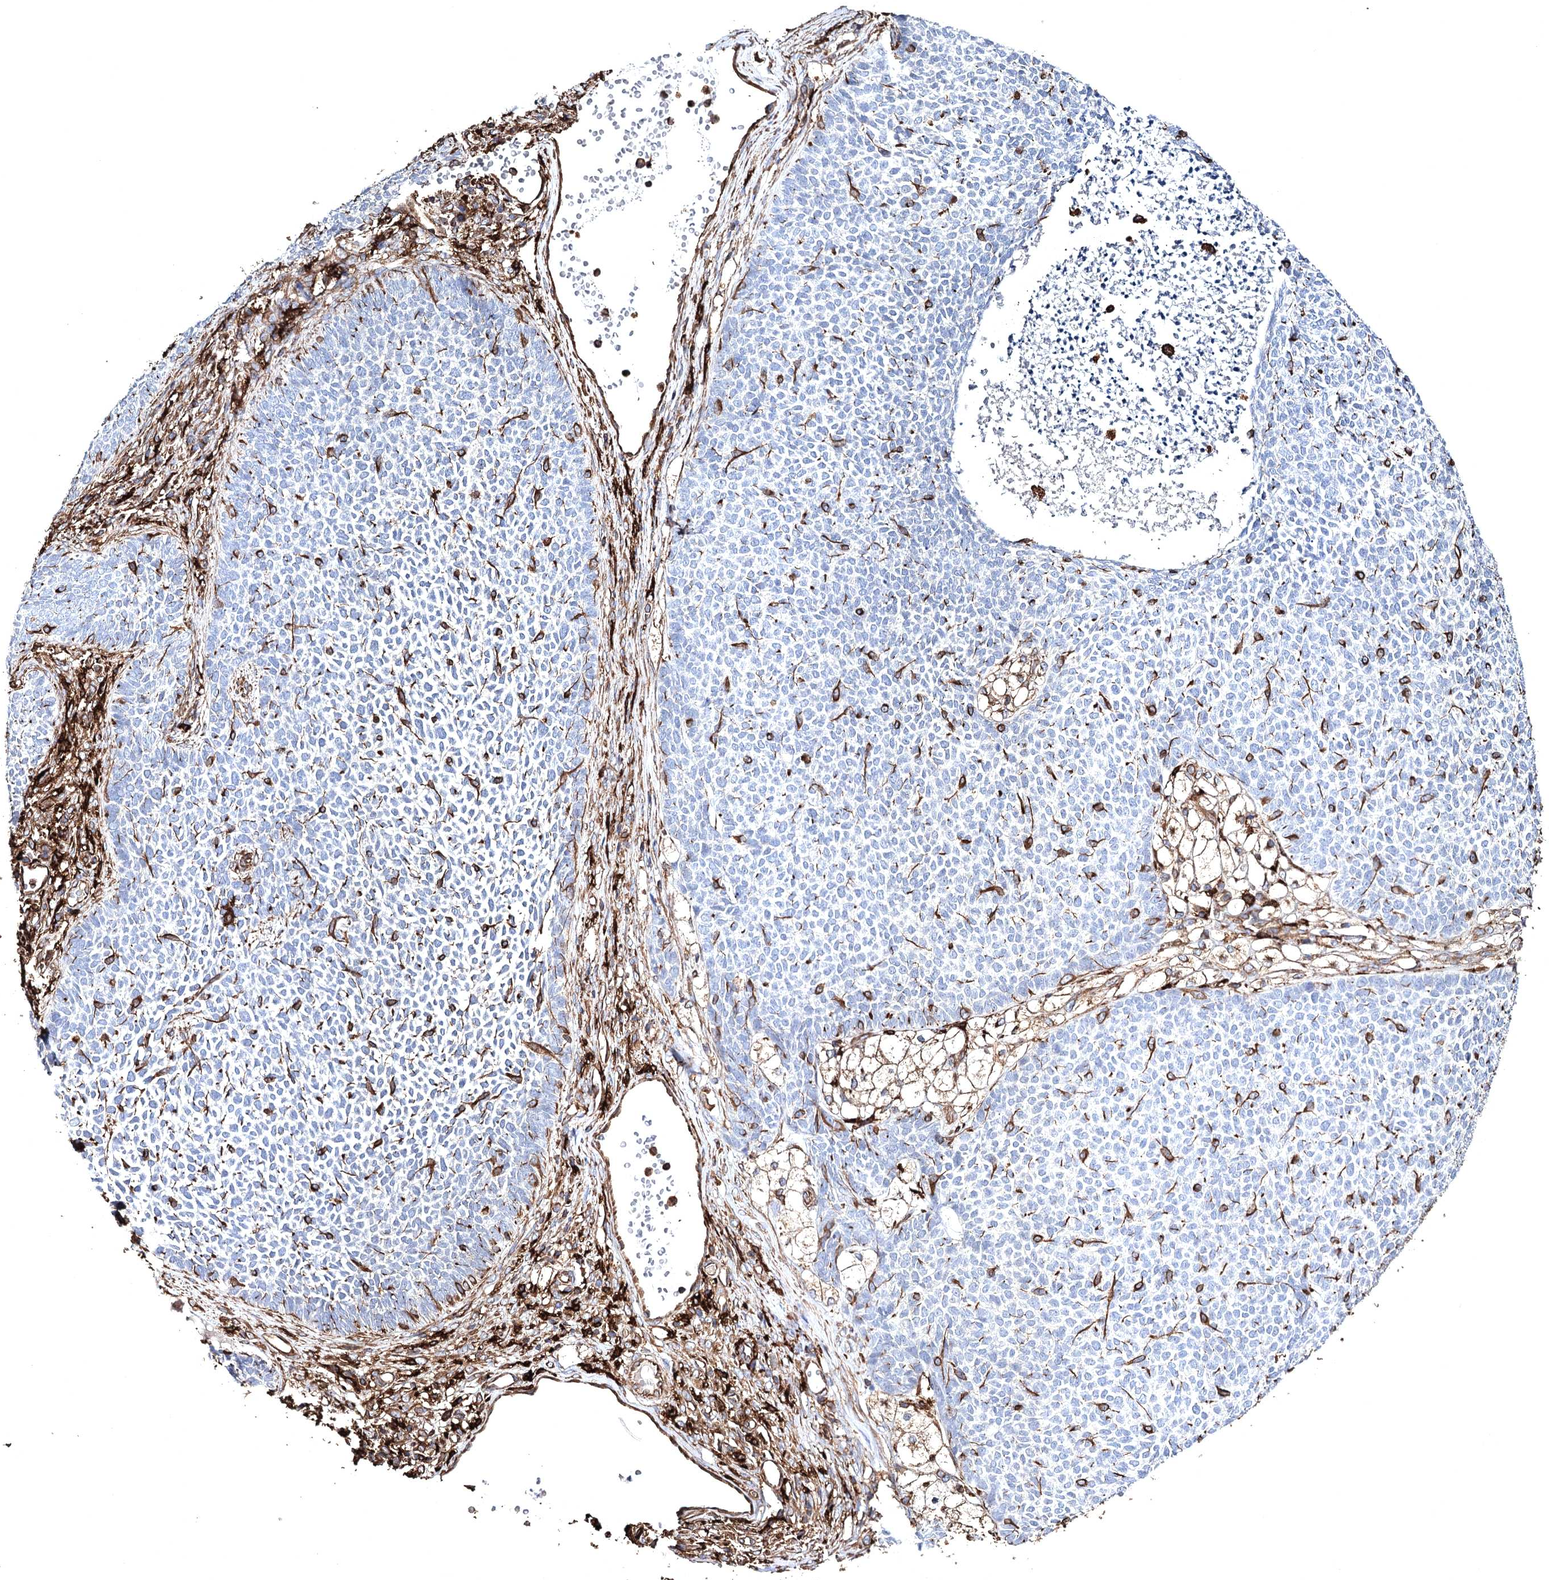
{"staining": {"intensity": "negative", "quantity": "none", "location": "none"}, "tissue": "skin cancer", "cell_type": "Tumor cells", "image_type": "cancer", "snomed": [{"axis": "morphology", "description": "Basal cell carcinoma"}, {"axis": "topography", "description": "Skin"}], "caption": "A histopathology image of skin basal cell carcinoma stained for a protein demonstrates no brown staining in tumor cells.", "gene": "CLEC4M", "patient": {"sex": "female", "age": 84}}